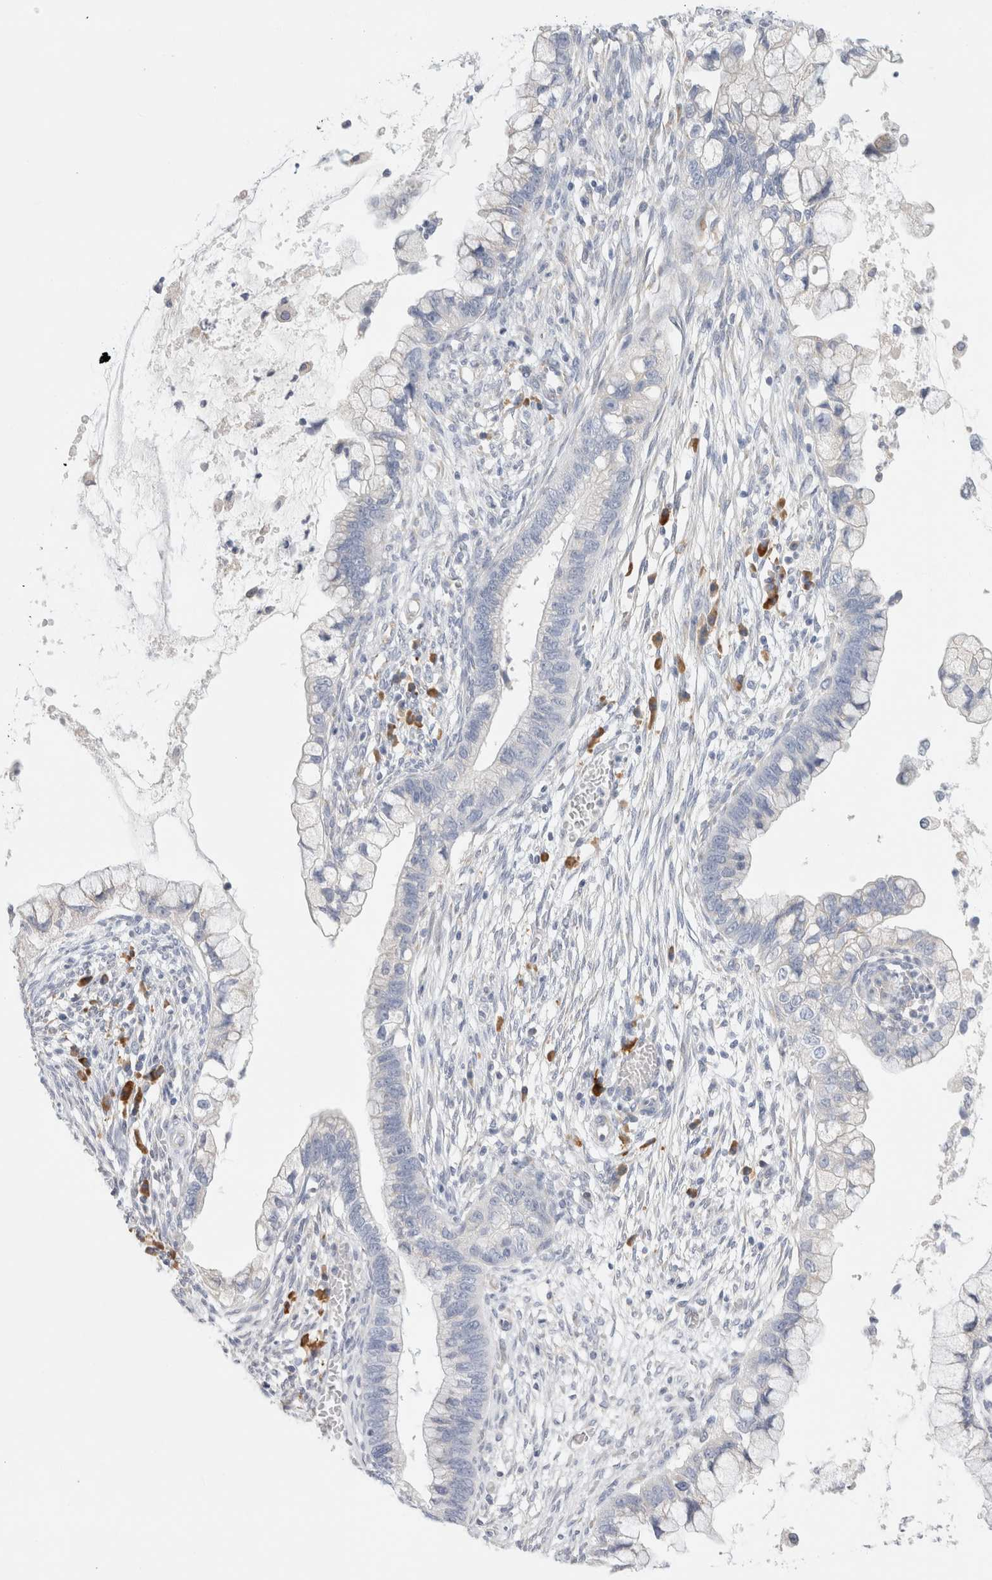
{"staining": {"intensity": "negative", "quantity": "none", "location": "none"}, "tissue": "cervical cancer", "cell_type": "Tumor cells", "image_type": "cancer", "snomed": [{"axis": "morphology", "description": "Adenocarcinoma, NOS"}, {"axis": "topography", "description": "Cervix"}], "caption": "IHC of cervical cancer (adenocarcinoma) exhibits no expression in tumor cells.", "gene": "CSK", "patient": {"sex": "female", "age": 44}}